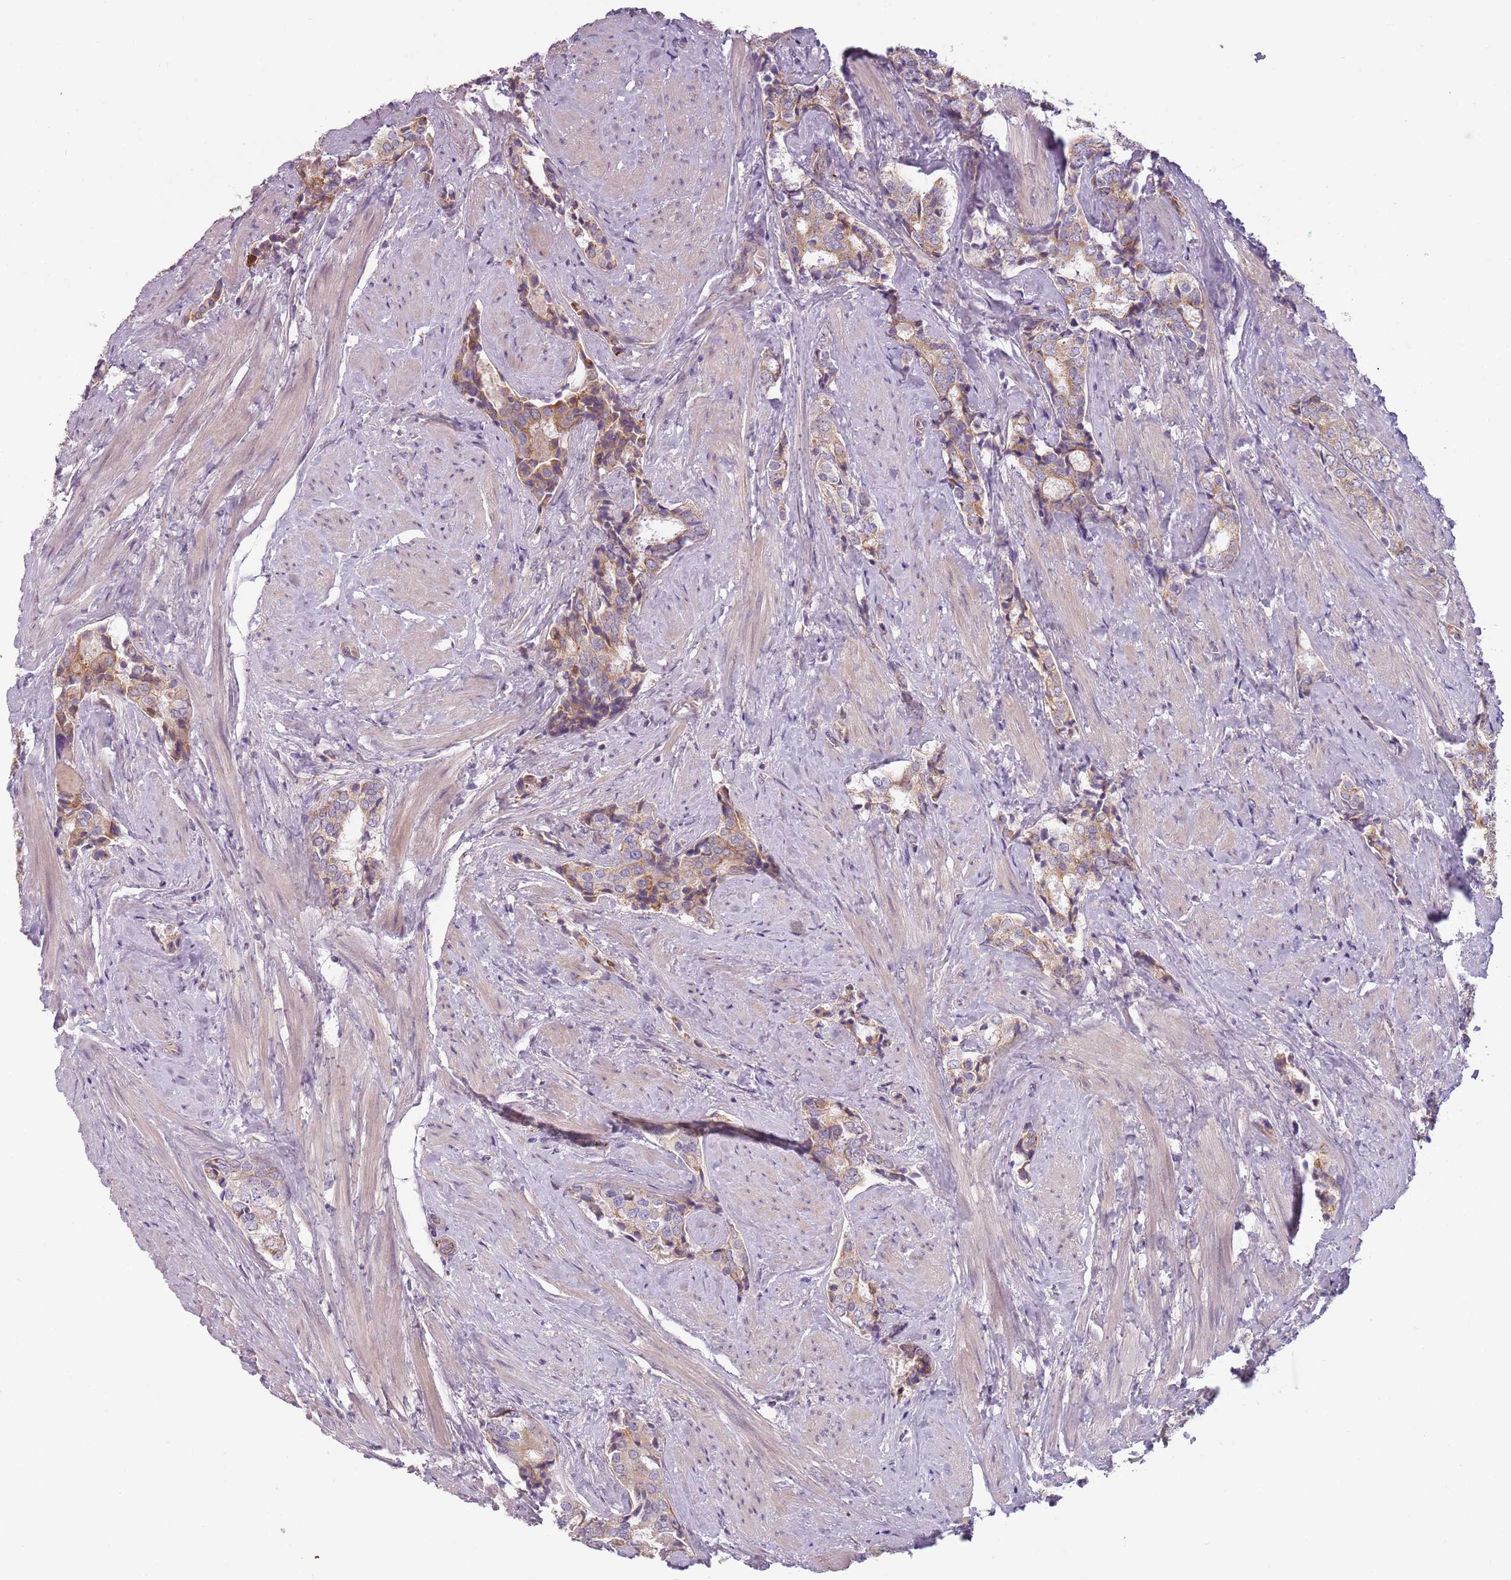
{"staining": {"intensity": "moderate", "quantity": "25%-75%", "location": "cytoplasmic/membranous"}, "tissue": "prostate cancer", "cell_type": "Tumor cells", "image_type": "cancer", "snomed": [{"axis": "morphology", "description": "Adenocarcinoma, High grade"}, {"axis": "topography", "description": "Prostate"}], "caption": "Human prostate cancer (adenocarcinoma (high-grade)) stained for a protein (brown) exhibits moderate cytoplasmic/membranous positive staining in about 25%-75% of tumor cells.", "gene": "TLCD2", "patient": {"sex": "male", "age": 71}}